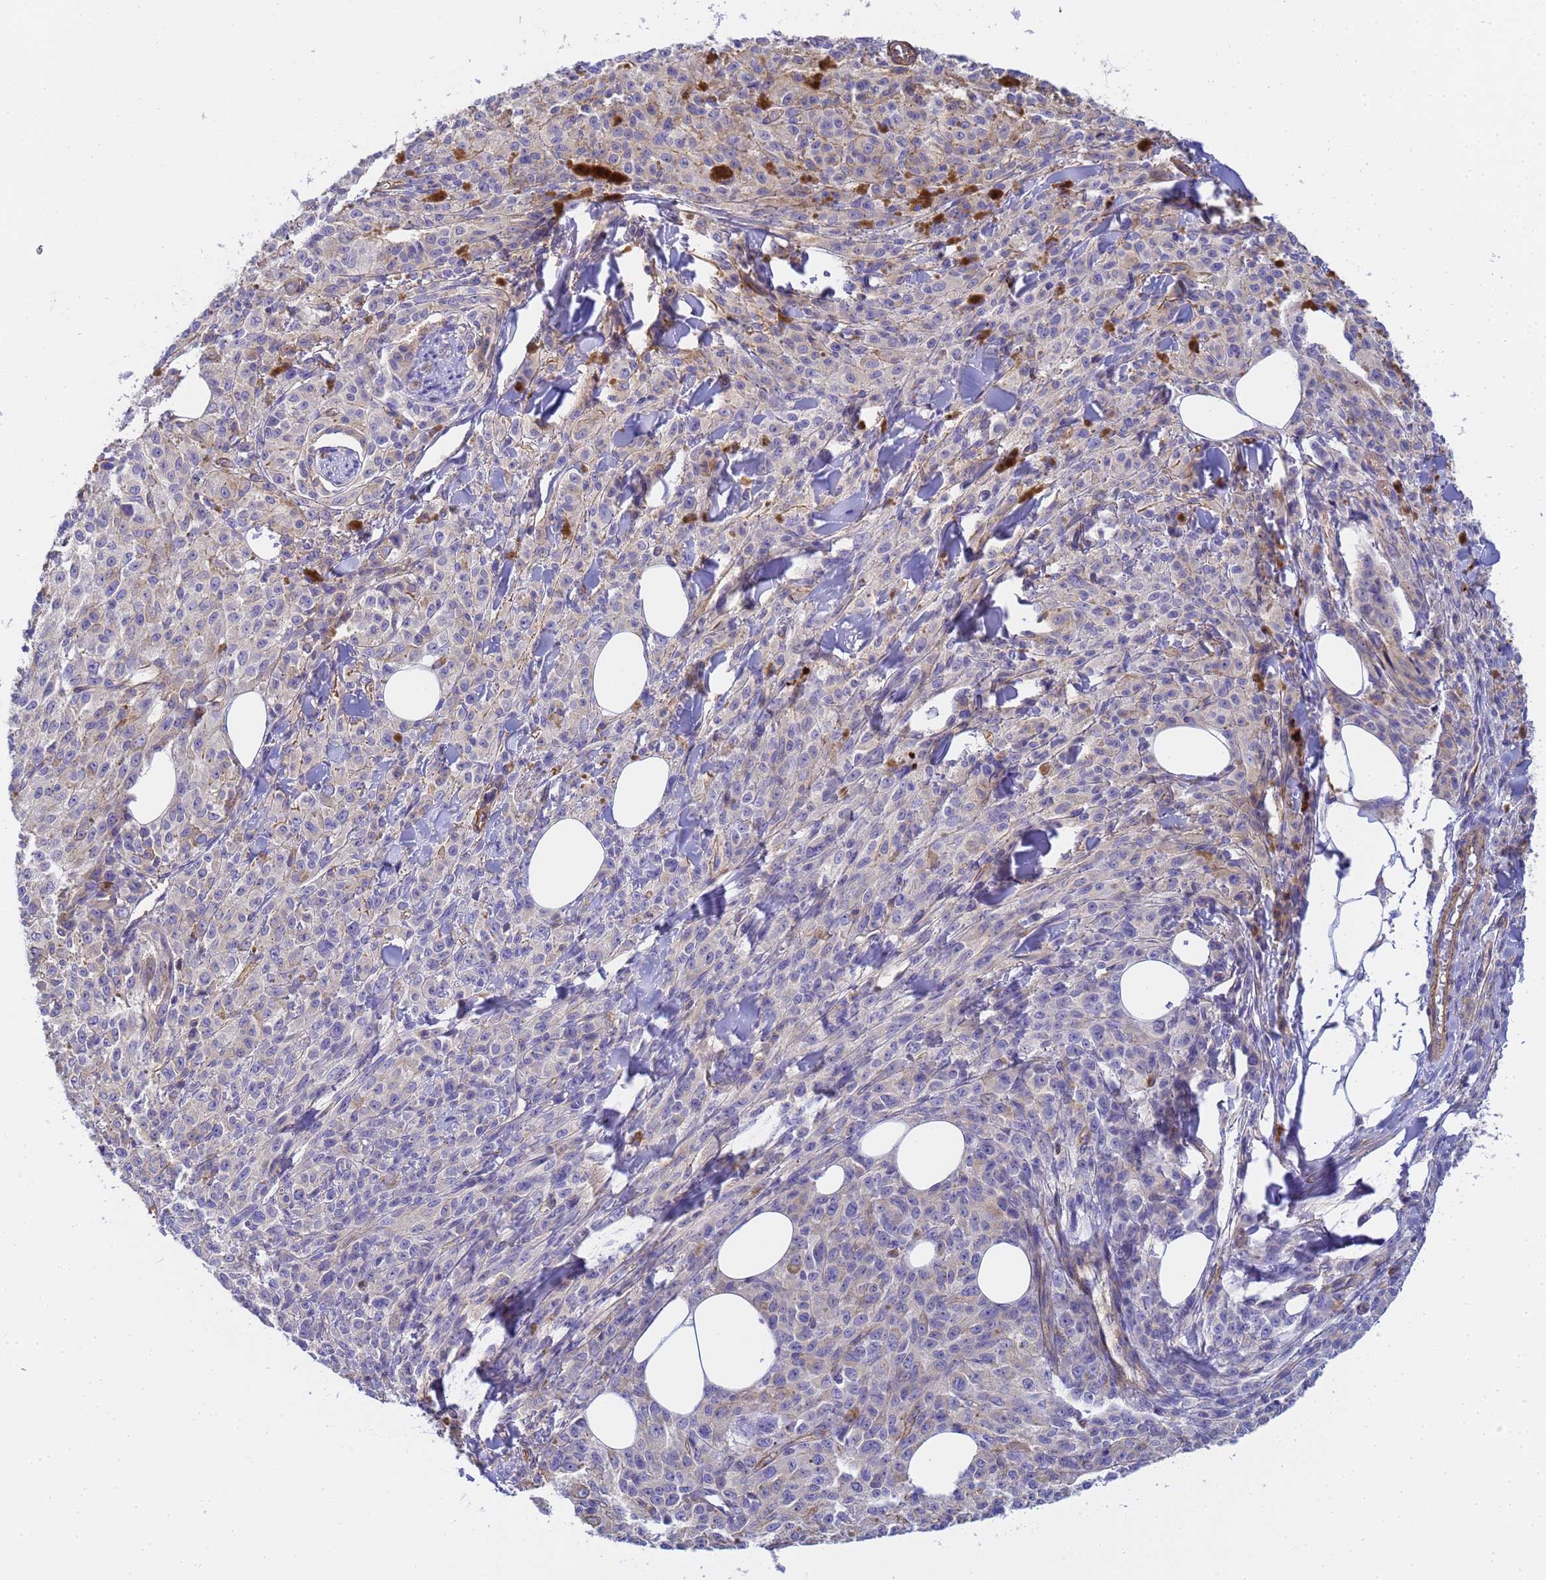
{"staining": {"intensity": "negative", "quantity": "none", "location": "none"}, "tissue": "melanoma", "cell_type": "Tumor cells", "image_type": "cancer", "snomed": [{"axis": "morphology", "description": "Malignant melanoma, NOS"}, {"axis": "topography", "description": "Skin"}], "caption": "Immunohistochemical staining of malignant melanoma displays no significant expression in tumor cells. (Brightfield microscopy of DAB immunohistochemistry at high magnification).", "gene": "MYL12A", "patient": {"sex": "female", "age": 52}}